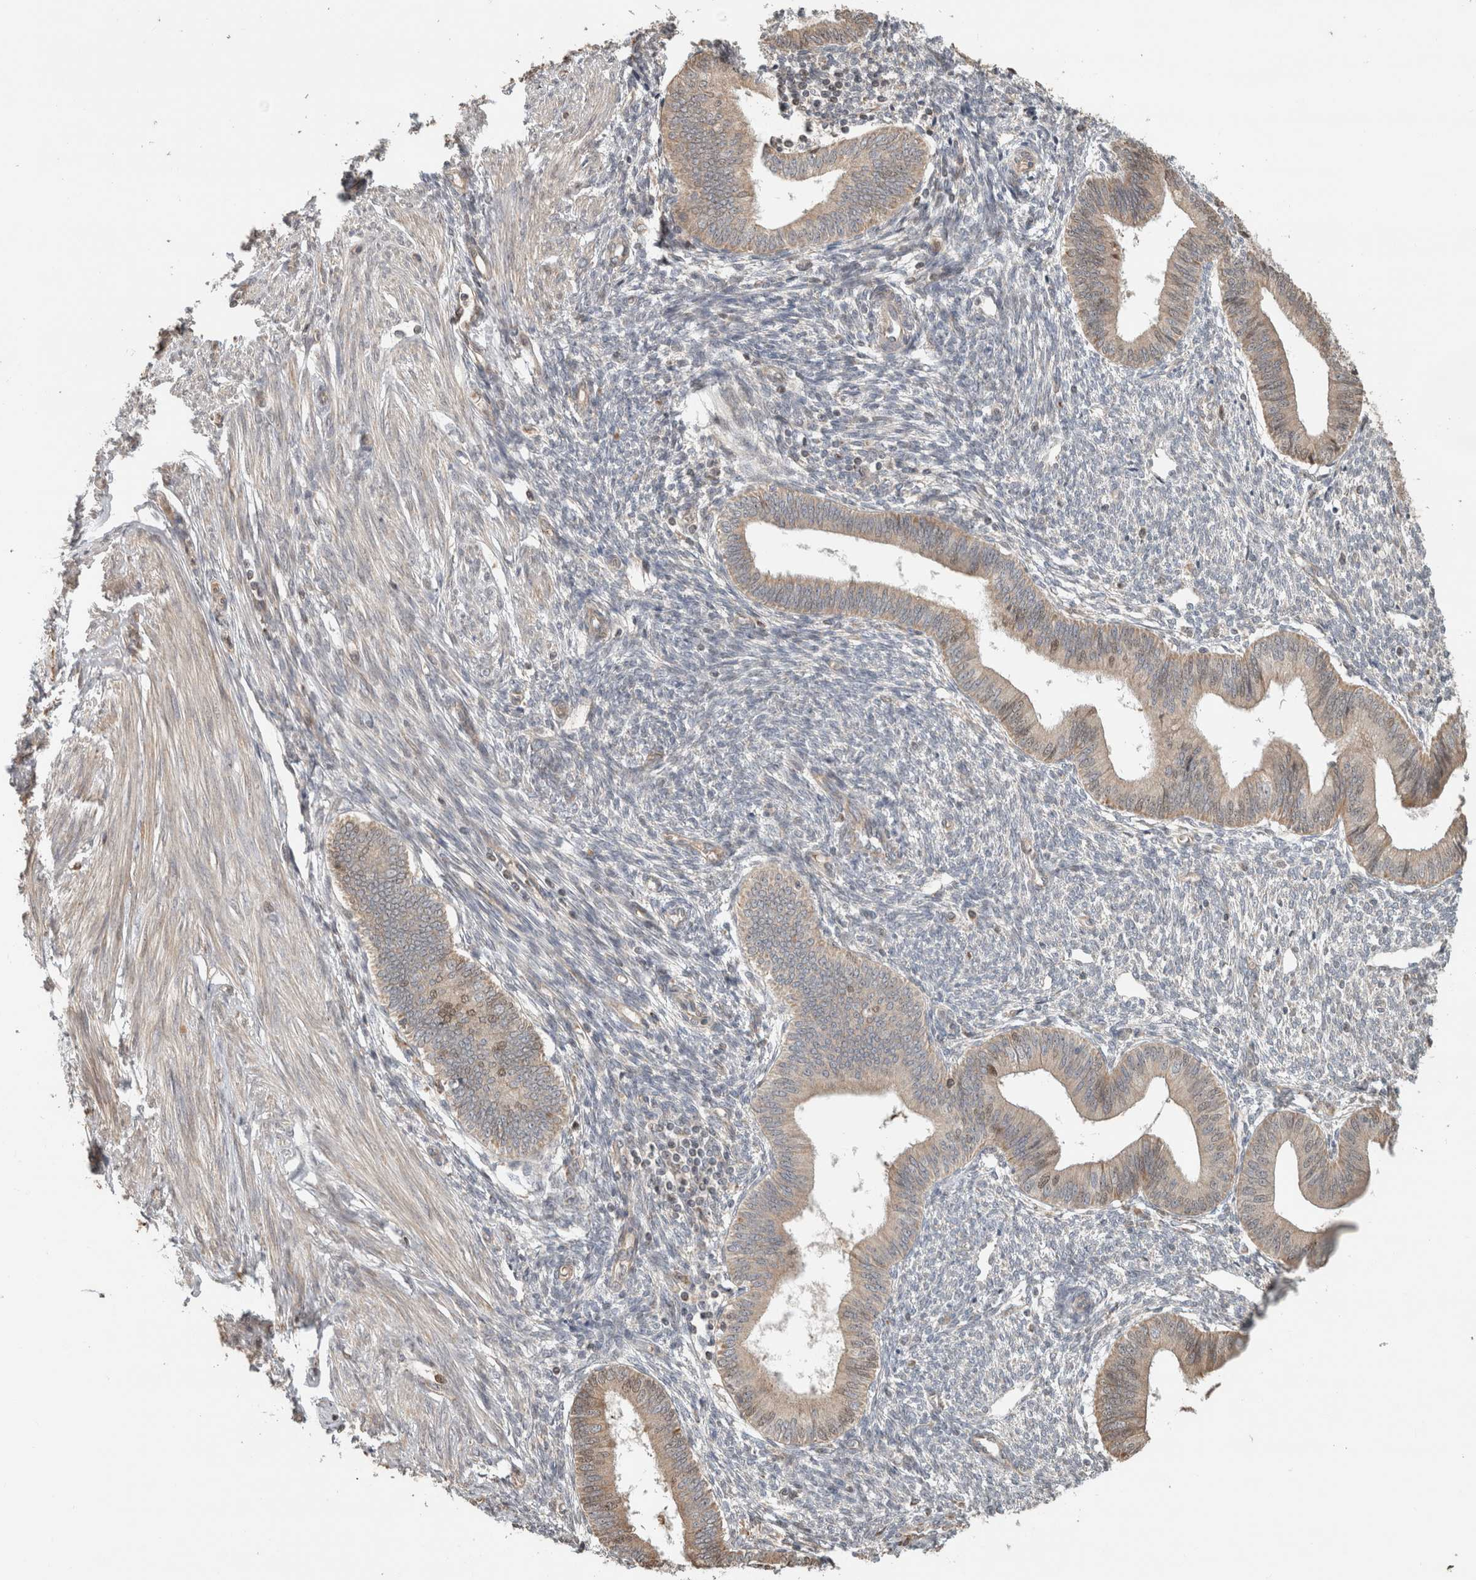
{"staining": {"intensity": "moderate", "quantity": "<25%", "location": "cytoplasmic/membranous"}, "tissue": "endometrium", "cell_type": "Cells in endometrial stroma", "image_type": "normal", "snomed": [{"axis": "morphology", "description": "Normal tissue, NOS"}, {"axis": "topography", "description": "Endometrium"}], "caption": "Protein staining of unremarkable endometrium reveals moderate cytoplasmic/membranous expression in about <25% of cells in endometrial stroma.", "gene": "GINS4", "patient": {"sex": "female", "age": 46}}